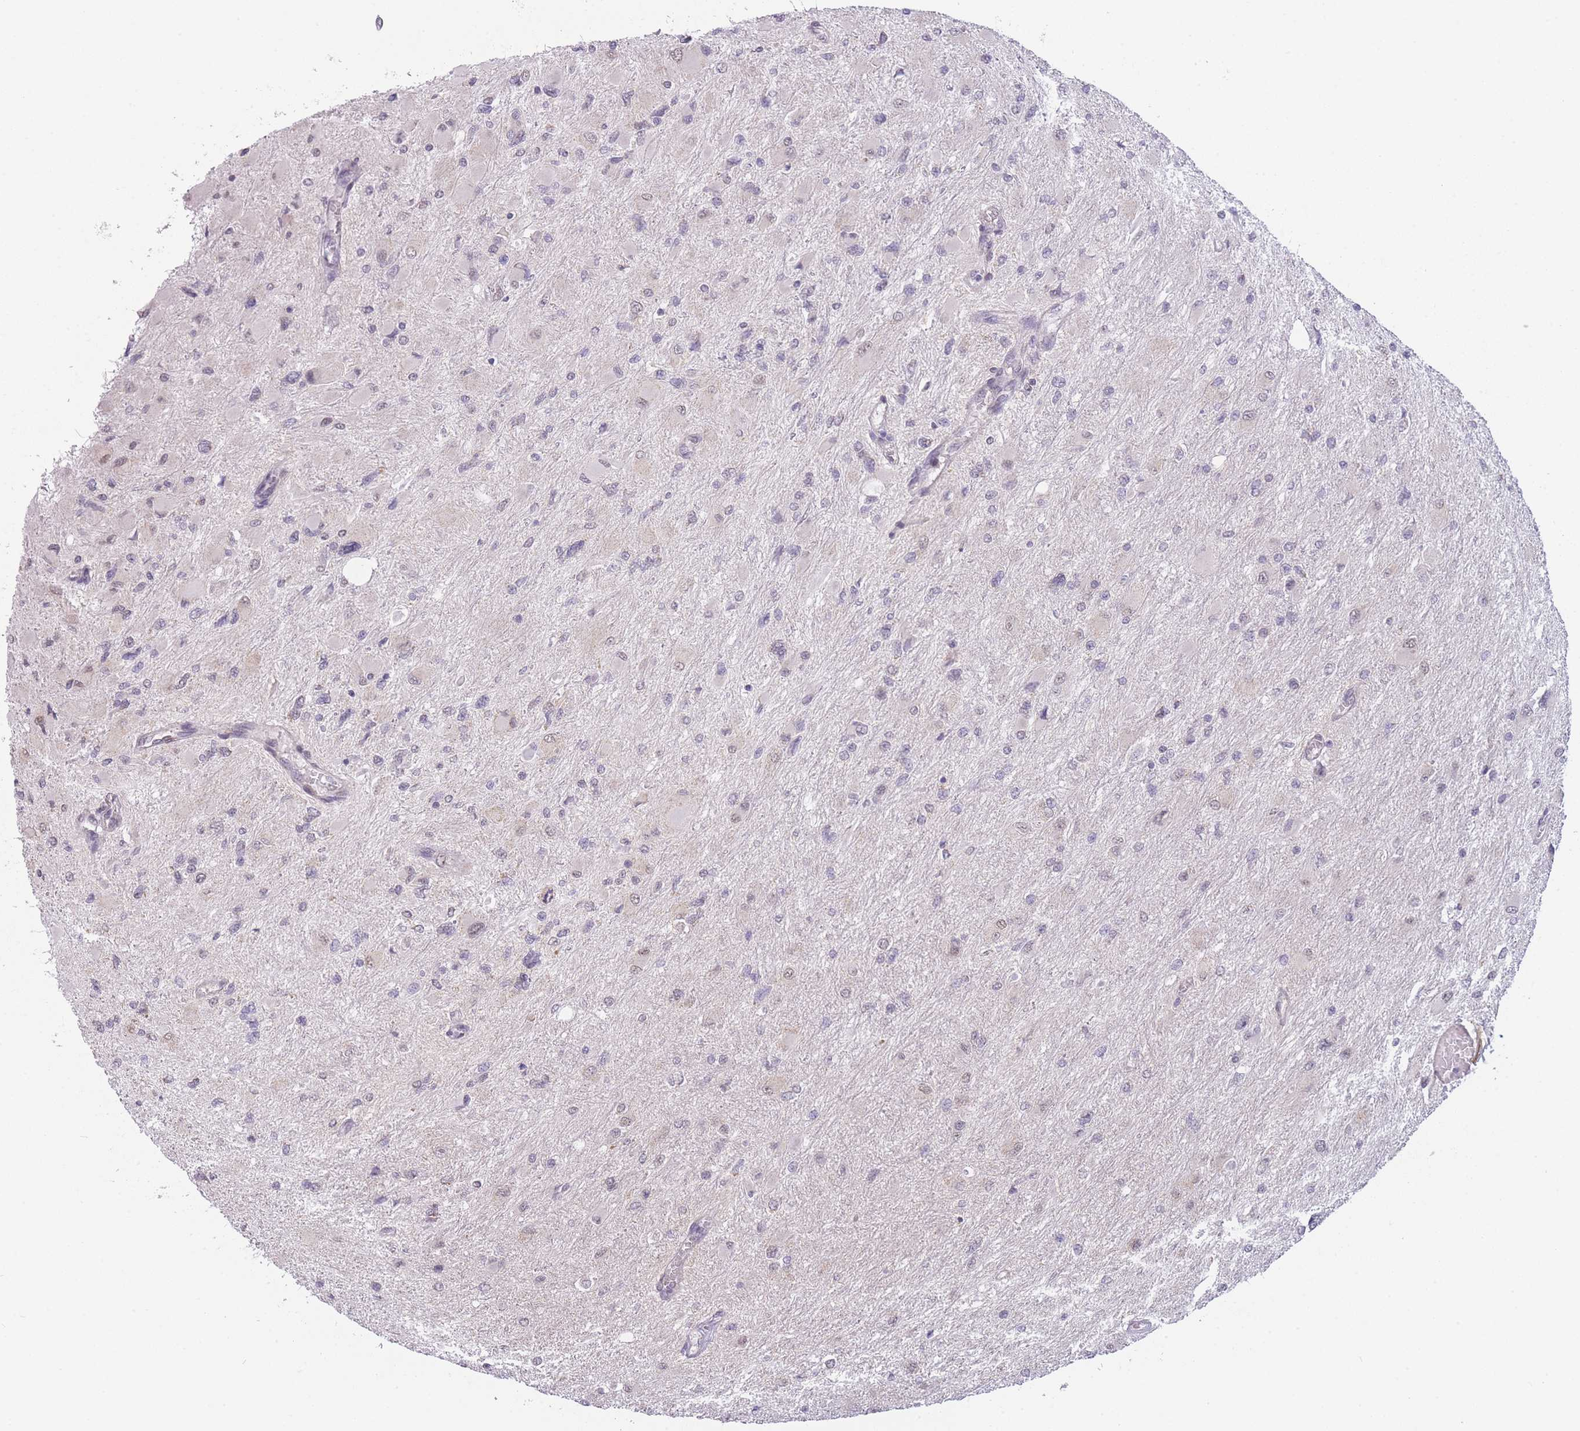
{"staining": {"intensity": "weak", "quantity": "<25%", "location": "nuclear"}, "tissue": "glioma", "cell_type": "Tumor cells", "image_type": "cancer", "snomed": [{"axis": "morphology", "description": "Glioma, malignant, High grade"}, {"axis": "topography", "description": "Cerebral cortex"}], "caption": "Tumor cells show no significant expression in high-grade glioma (malignant).", "gene": "SIN3B", "patient": {"sex": "female", "age": 36}}